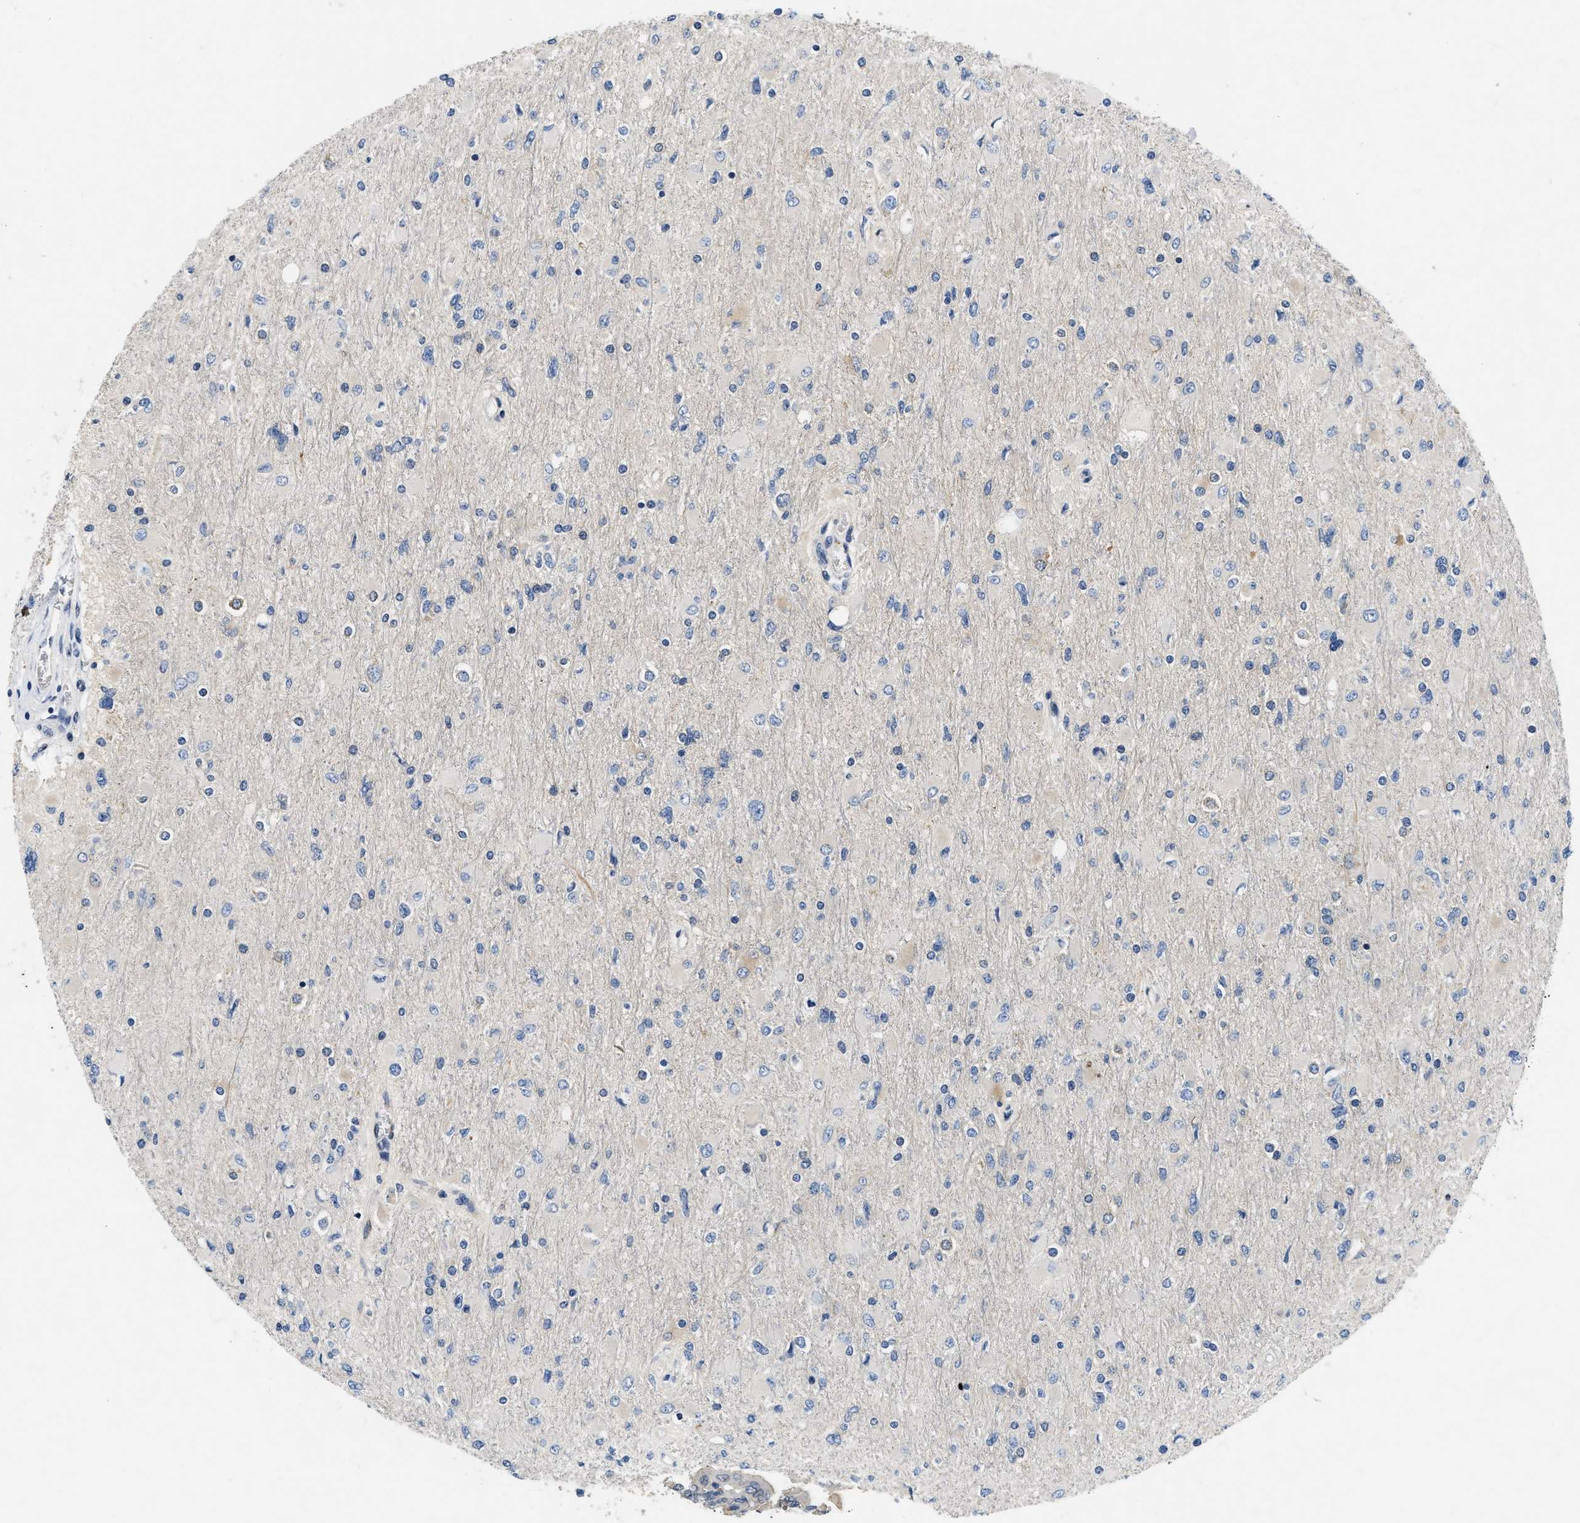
{"staining": {"intensity": "negative", "quantity": "none", "location": "none"}, "tissue": "glioma", "cell_type": "Tumor cells", "image_type": "cancer", "snomed": [{"axis": "morphology", "description": "Glioma, malignant, High grade"}, {"axis": "topography", "description": "Cerebral cortex"}], "caption": "There is no significant expression in tumor cells of glioma.", "gene": "VIP", "patient": {"sex": "female", "age": 36}}